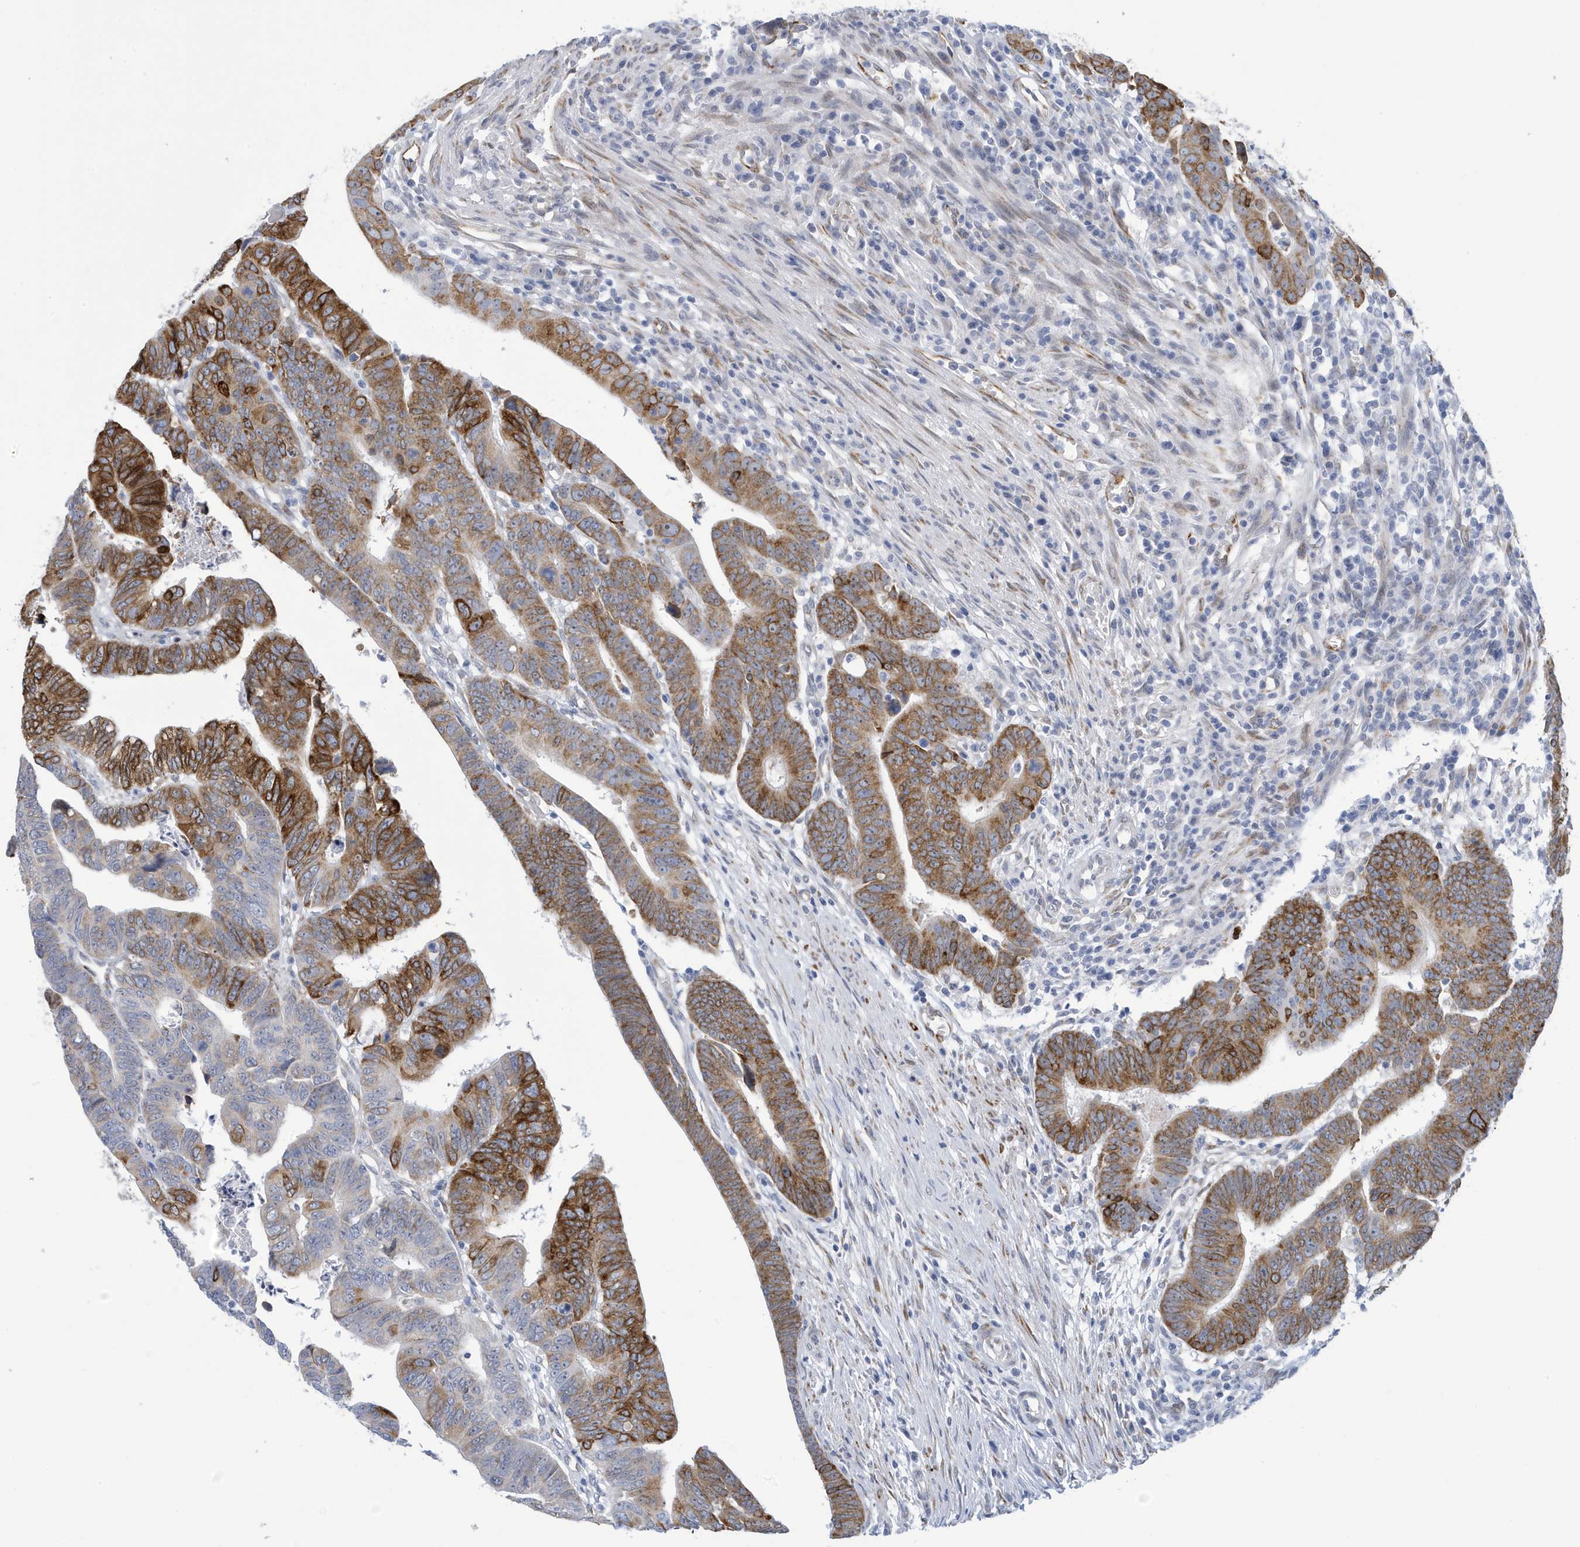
{"staining": {"intensity": "moderate", "quantity": ">75%", "location": "cytoplasmic/membranous"}, "tissue": "colorectal cancer", "cell_type": "Tumor cells", "image_type": "cancer", "snomed": [{"axis": "morphology", "description": "Adenocarcinoma, NOS"}, {"axis": "topography", "description": "Rectum"}], "caption": "An IHC micrograph of neoplastic tissue is shown. Protein staining in brown shows moderate cytoplasmic/membranous positivity in adenocarcinoma (colorectal) within tumor cells. (DAB (3,3'-diaminobenzidine) = brown stain, brightfield microscopy at high magnification).", "gene": "SEMA3F", "patient": {"sex": "female", "age": 65}}